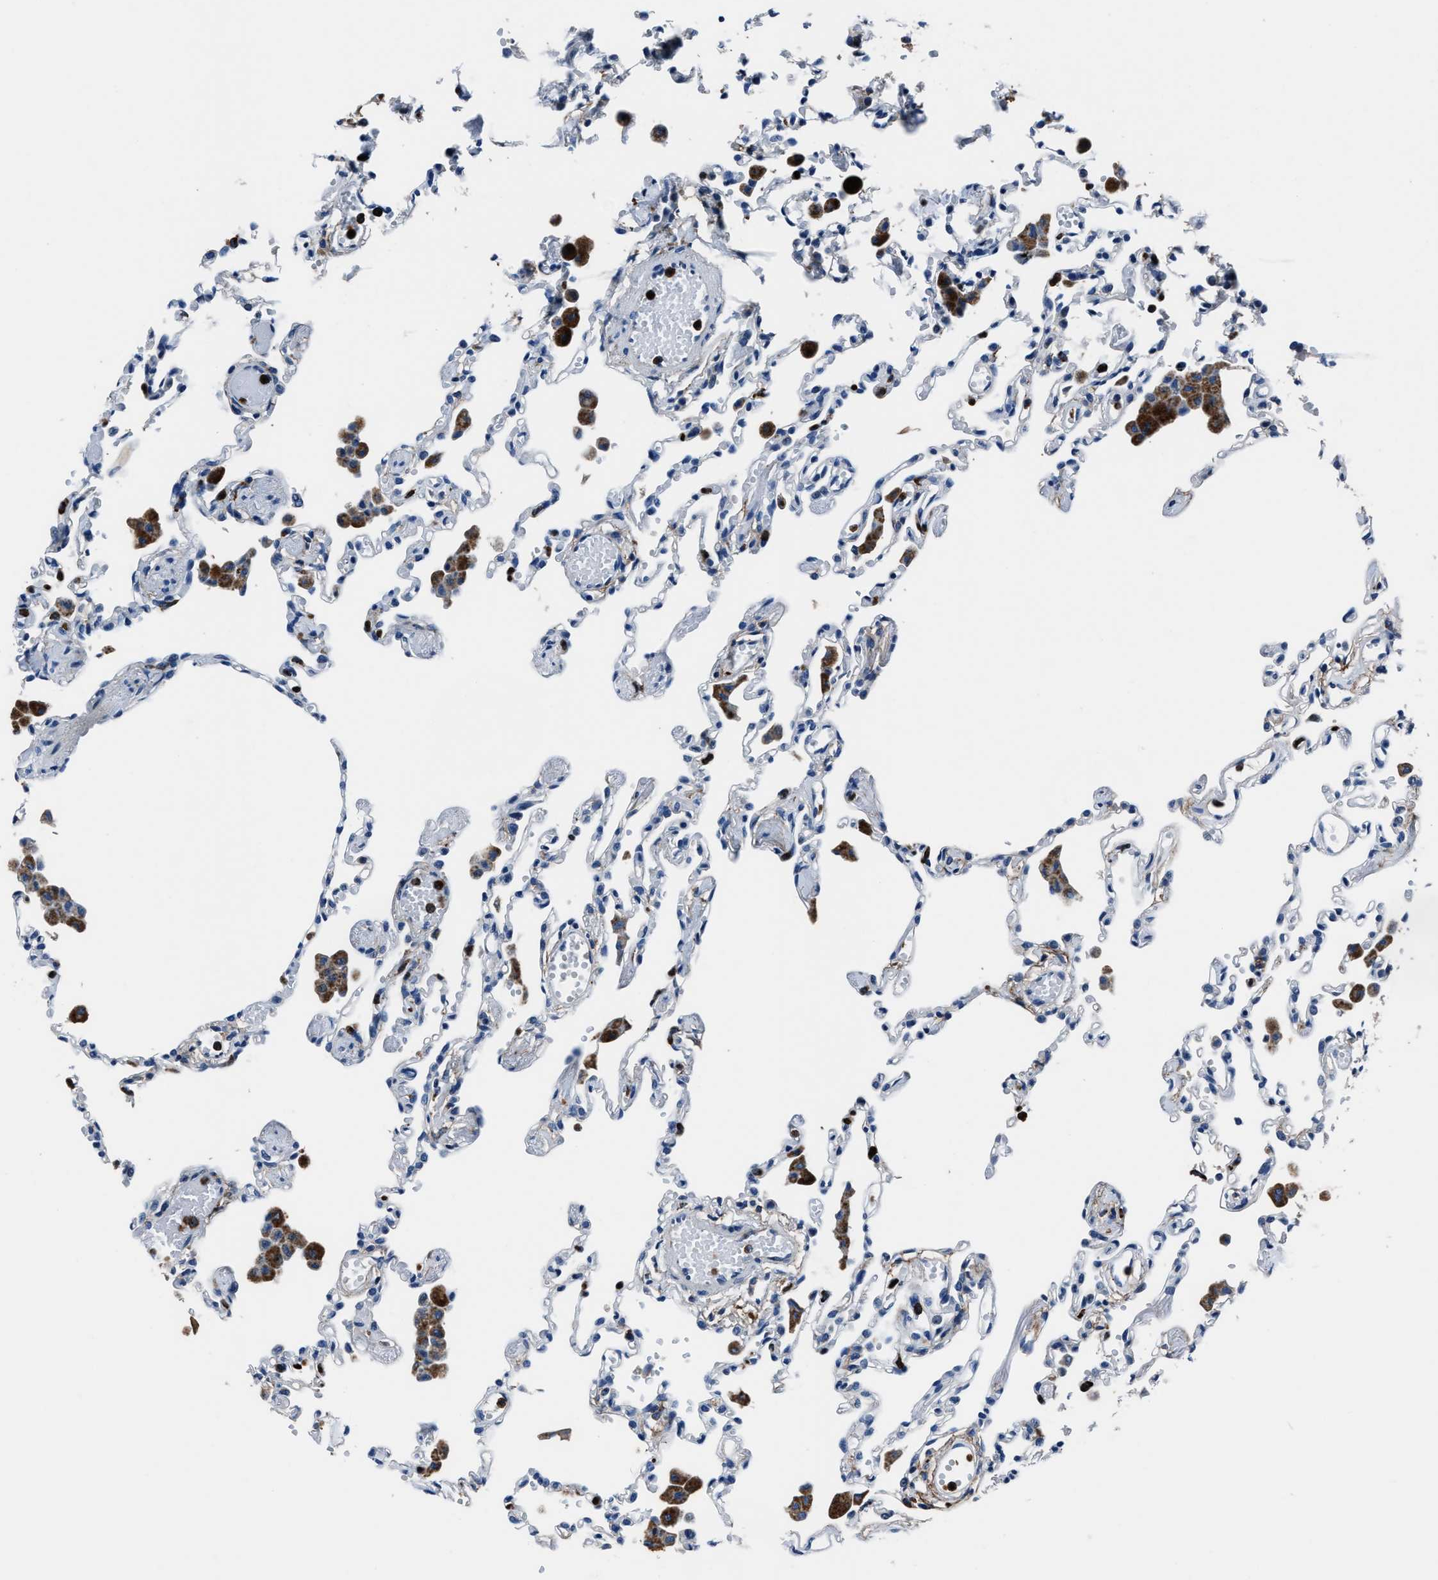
{"staining": {"intensity": "negative", "quantity": "none", "location": "none"}, "tissue": "lung", "cell_type": "Alveolar cells", "image_type": "normal", "snomed": [{"axis": "morphology", "description": "Normal tissue, NOS"}, {"axis": "topography", "description": "Bronchus"}, {"axis": "topography", "description": "Lung"}], "caption": "The histopathology image displays no staining of alveolar cells in unremarkable lung.", "gene": "FGL2", "patient": {"sex": "female", "age": 49}}